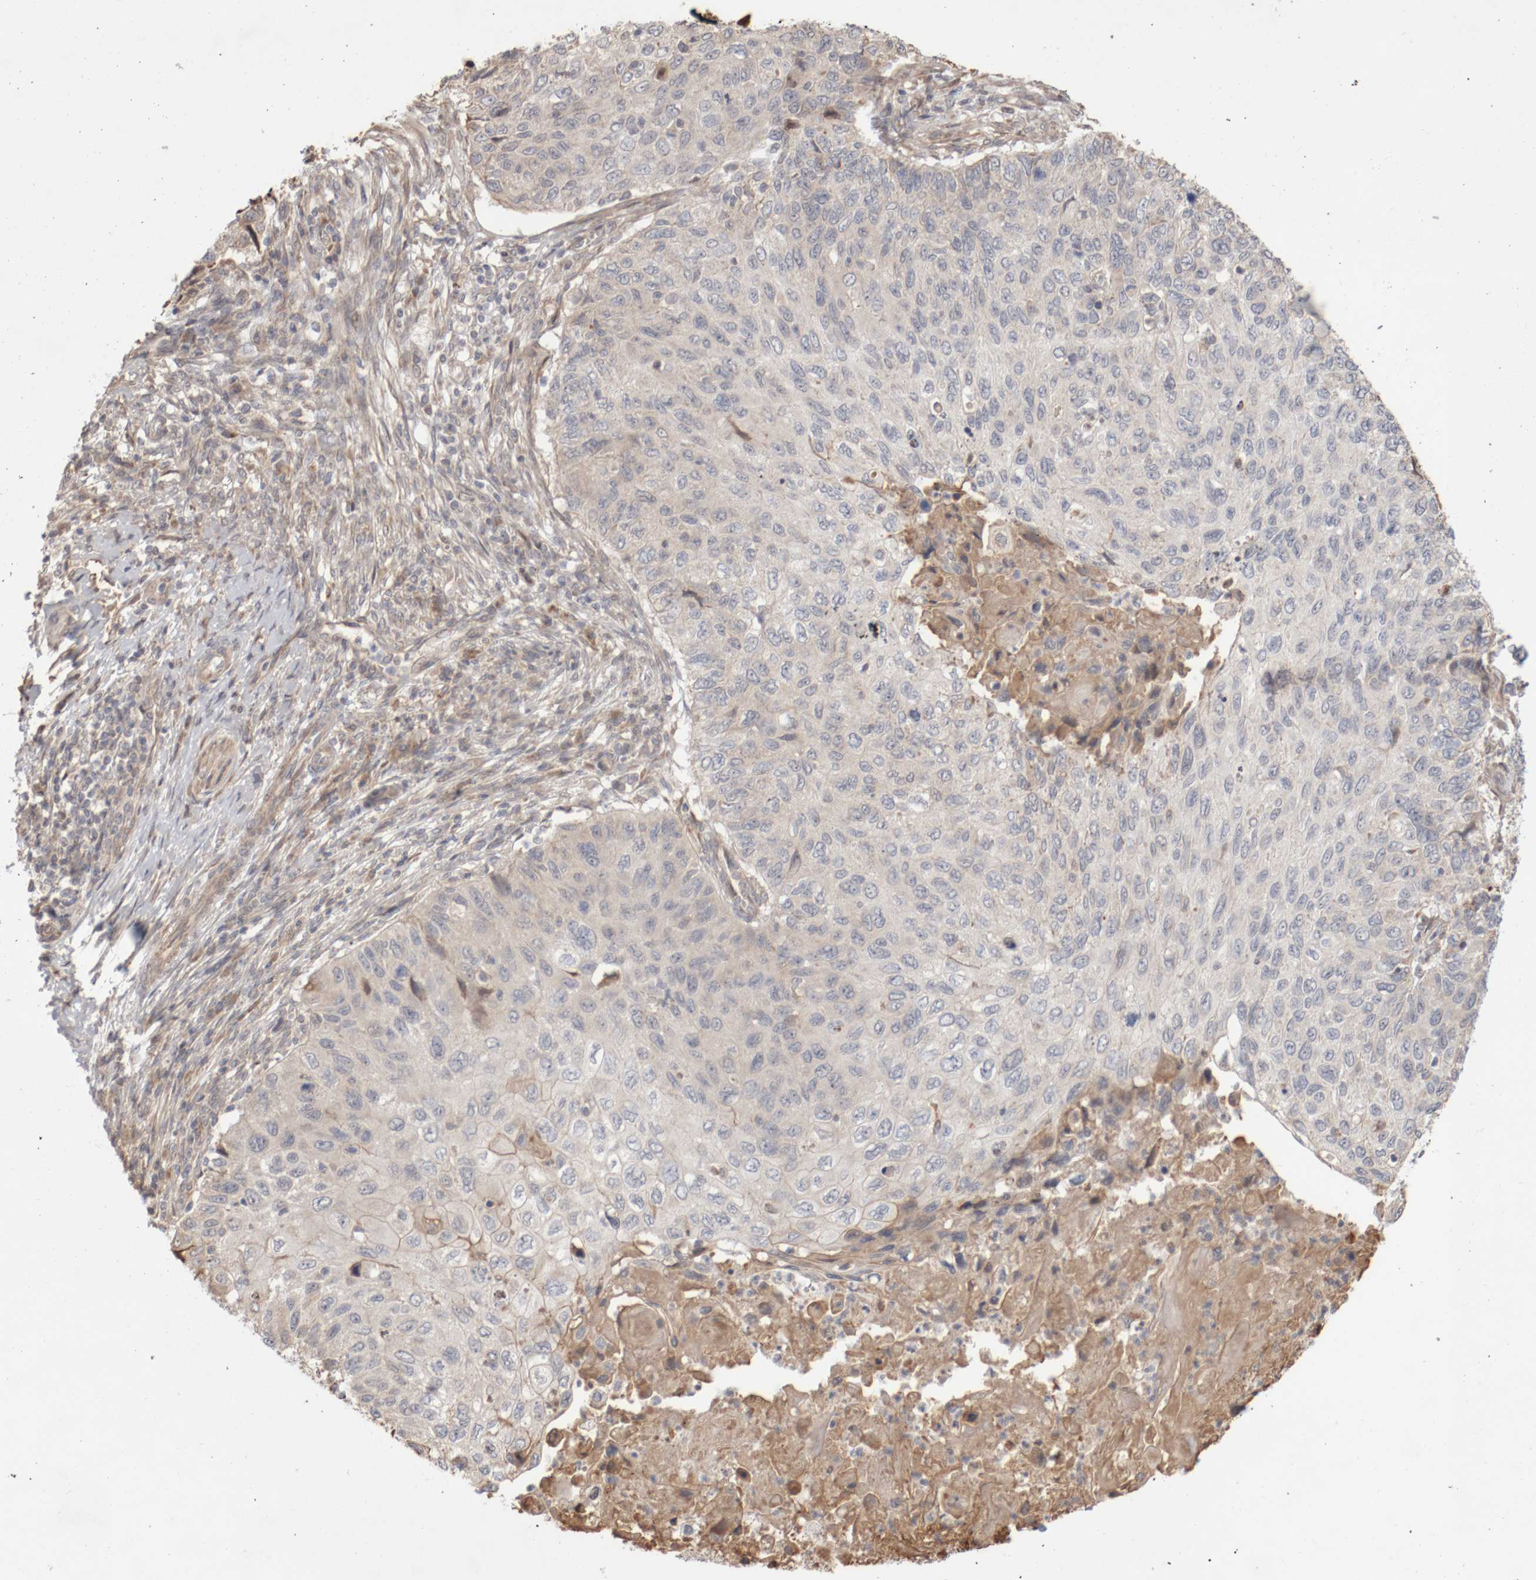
{"staining": {"intensity": "negative", "quantity": "none", "location": "none"}, "tissue": "cervical cancer", "cell_type": "Tumor cells", "image_type": "cancer", "snomed": [{"axis": "morphology", "description": "Squamous cell carcinoma, NOS"}, {"axis": "topography", "description": "Cervix"}], "caption": "The image reveals no significant positivity in tumor cells of cervical cancer. The staining was performed using DAB (3,3'-diaminobenzidine) to visualize the protein expression in brown, while the nuclei were stained in blue with hematoxylin (Magnification: 20x).", "gene": "DPH7", "patient": {"sex": "female", "age": 70}}